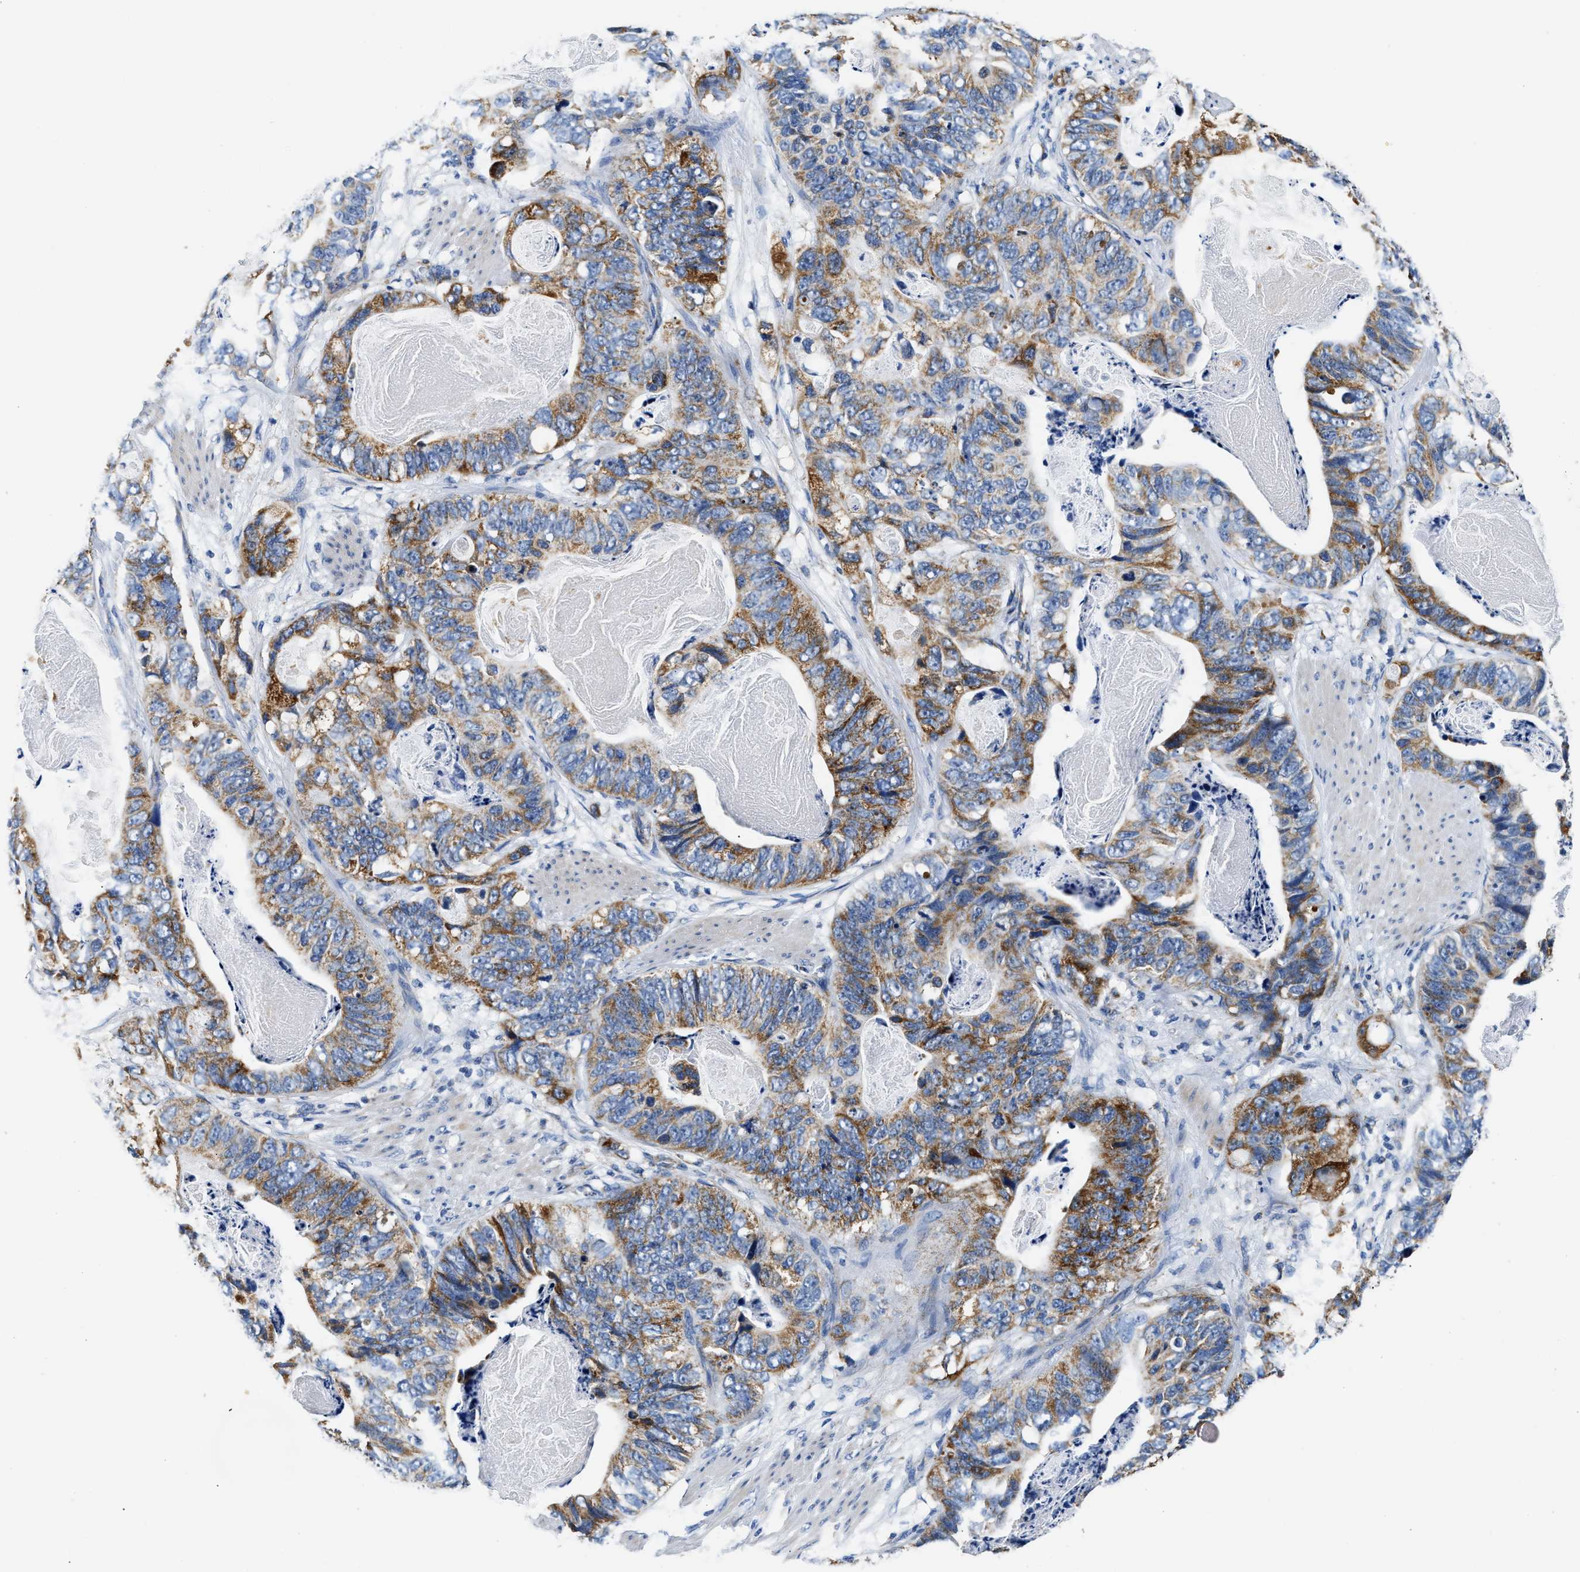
{"staining": {"intensity": "strong", "quantity": "25%-75%", "location": "cytoplasmic/membranous"}, "tissue": "stomach cancer", "cell_type": "Tumor cells", "image_type": "cancer", "snomed": [{"axis": "morphology", "description": "Adenocarcinoma, NOS"}, {"axis": "topography", "description": "Stomach"}], "caption": "Immunohistochemistry image of stomach cancer (adenocarcinoma) stained for a protein (brown), which reveals high levels of strong cytoplasmic/membranous staining in about 25%-75% of tumor cells.", "gene": "ACADVL", "patient": {"sex": "female", "age": 89}}